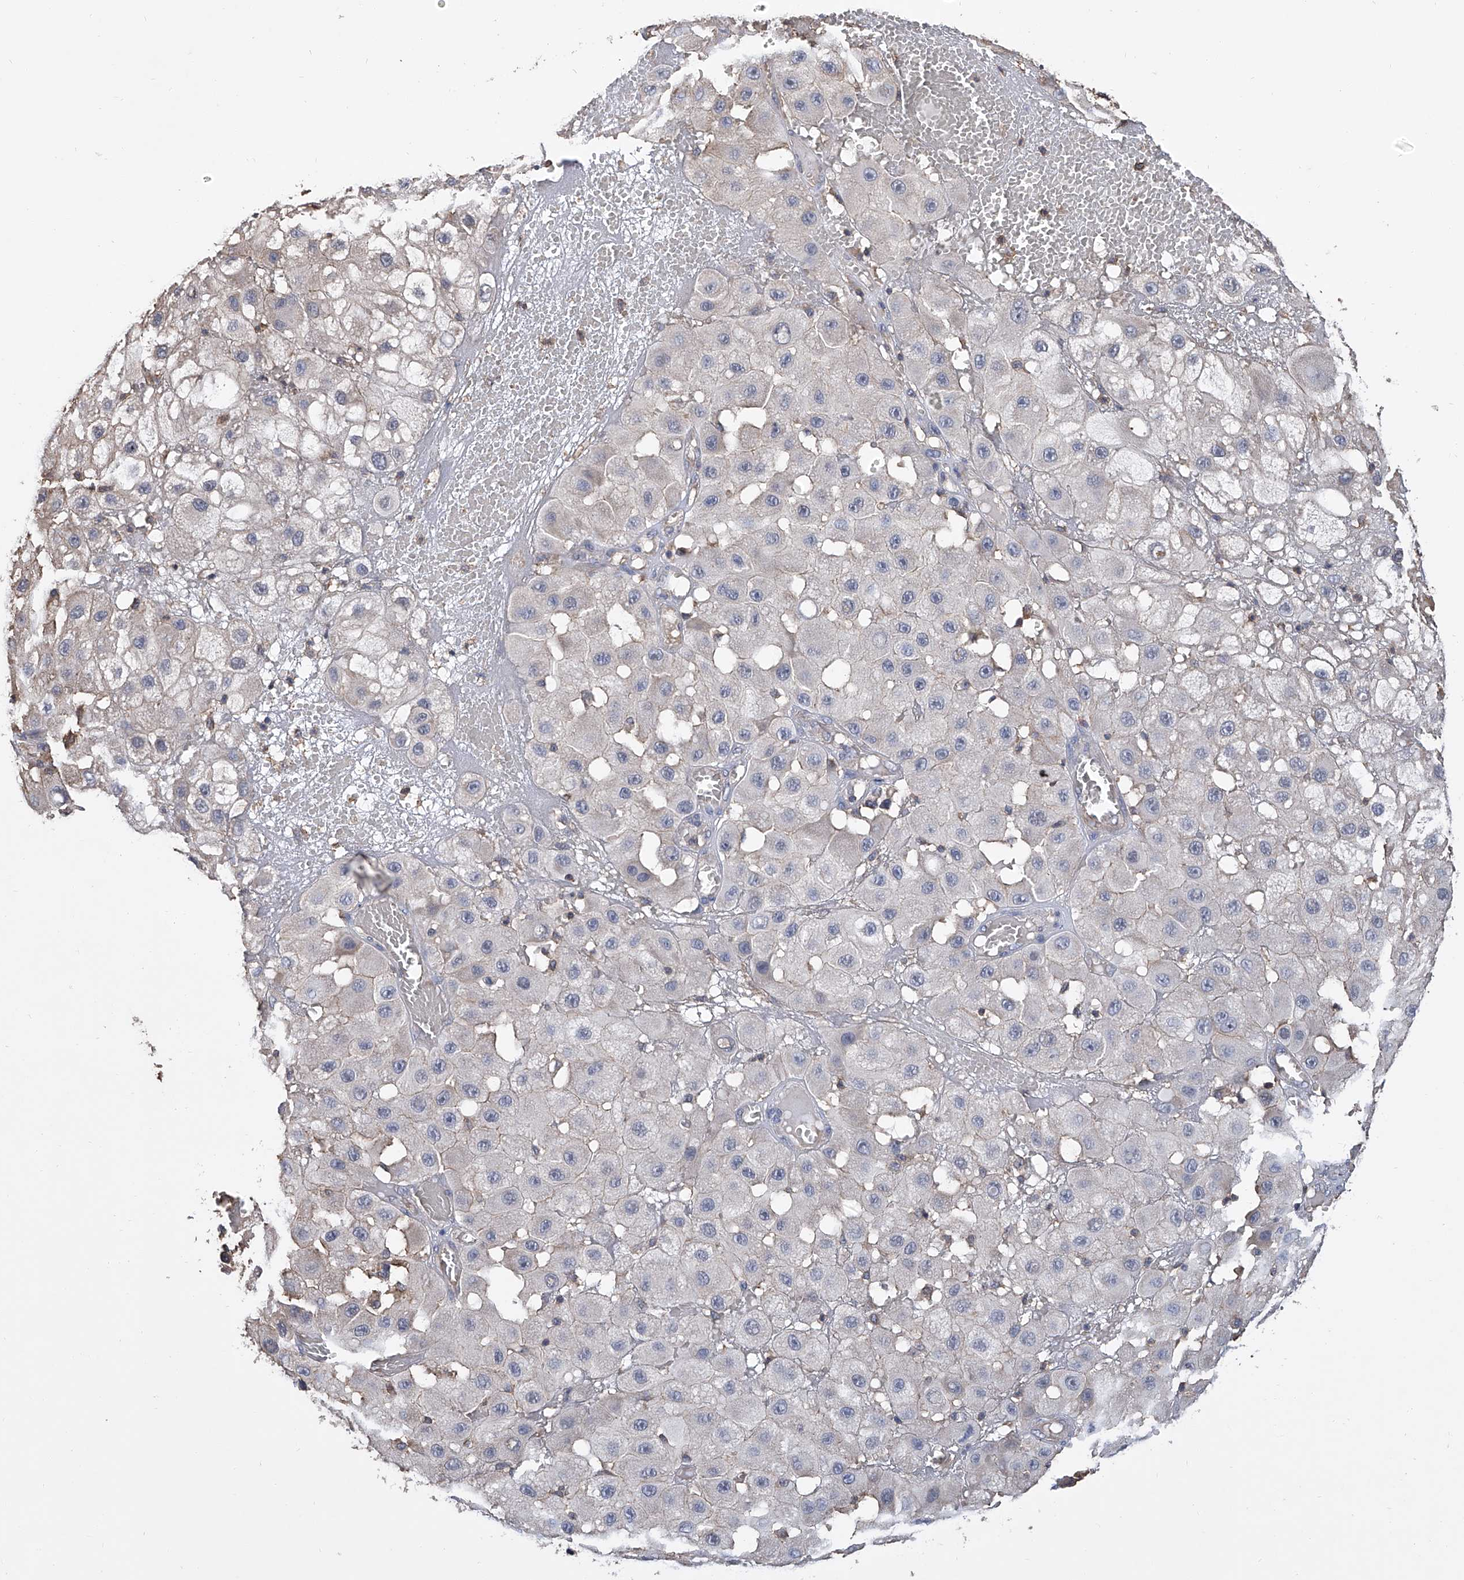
{"staining": {"intensity": "negative", "quantity": "none", "location": "none"}, "tissue": "melanoma", "cell_type": "Tumor cells", "image_type": "cancer", "snomed": [{"axis": "morphology", "description": "Malignant melanoma, NOS"}, {"axis": "topography", "description": "Skin"}], "caption": "High magnification brightfield microscopy of melanoma stained with DAB (brown) and counterstained with hematoxylin (blue): tumor cells show no significant positivity.", "gene": "GPT", "patient": {"sex": "female", "age": 81}}